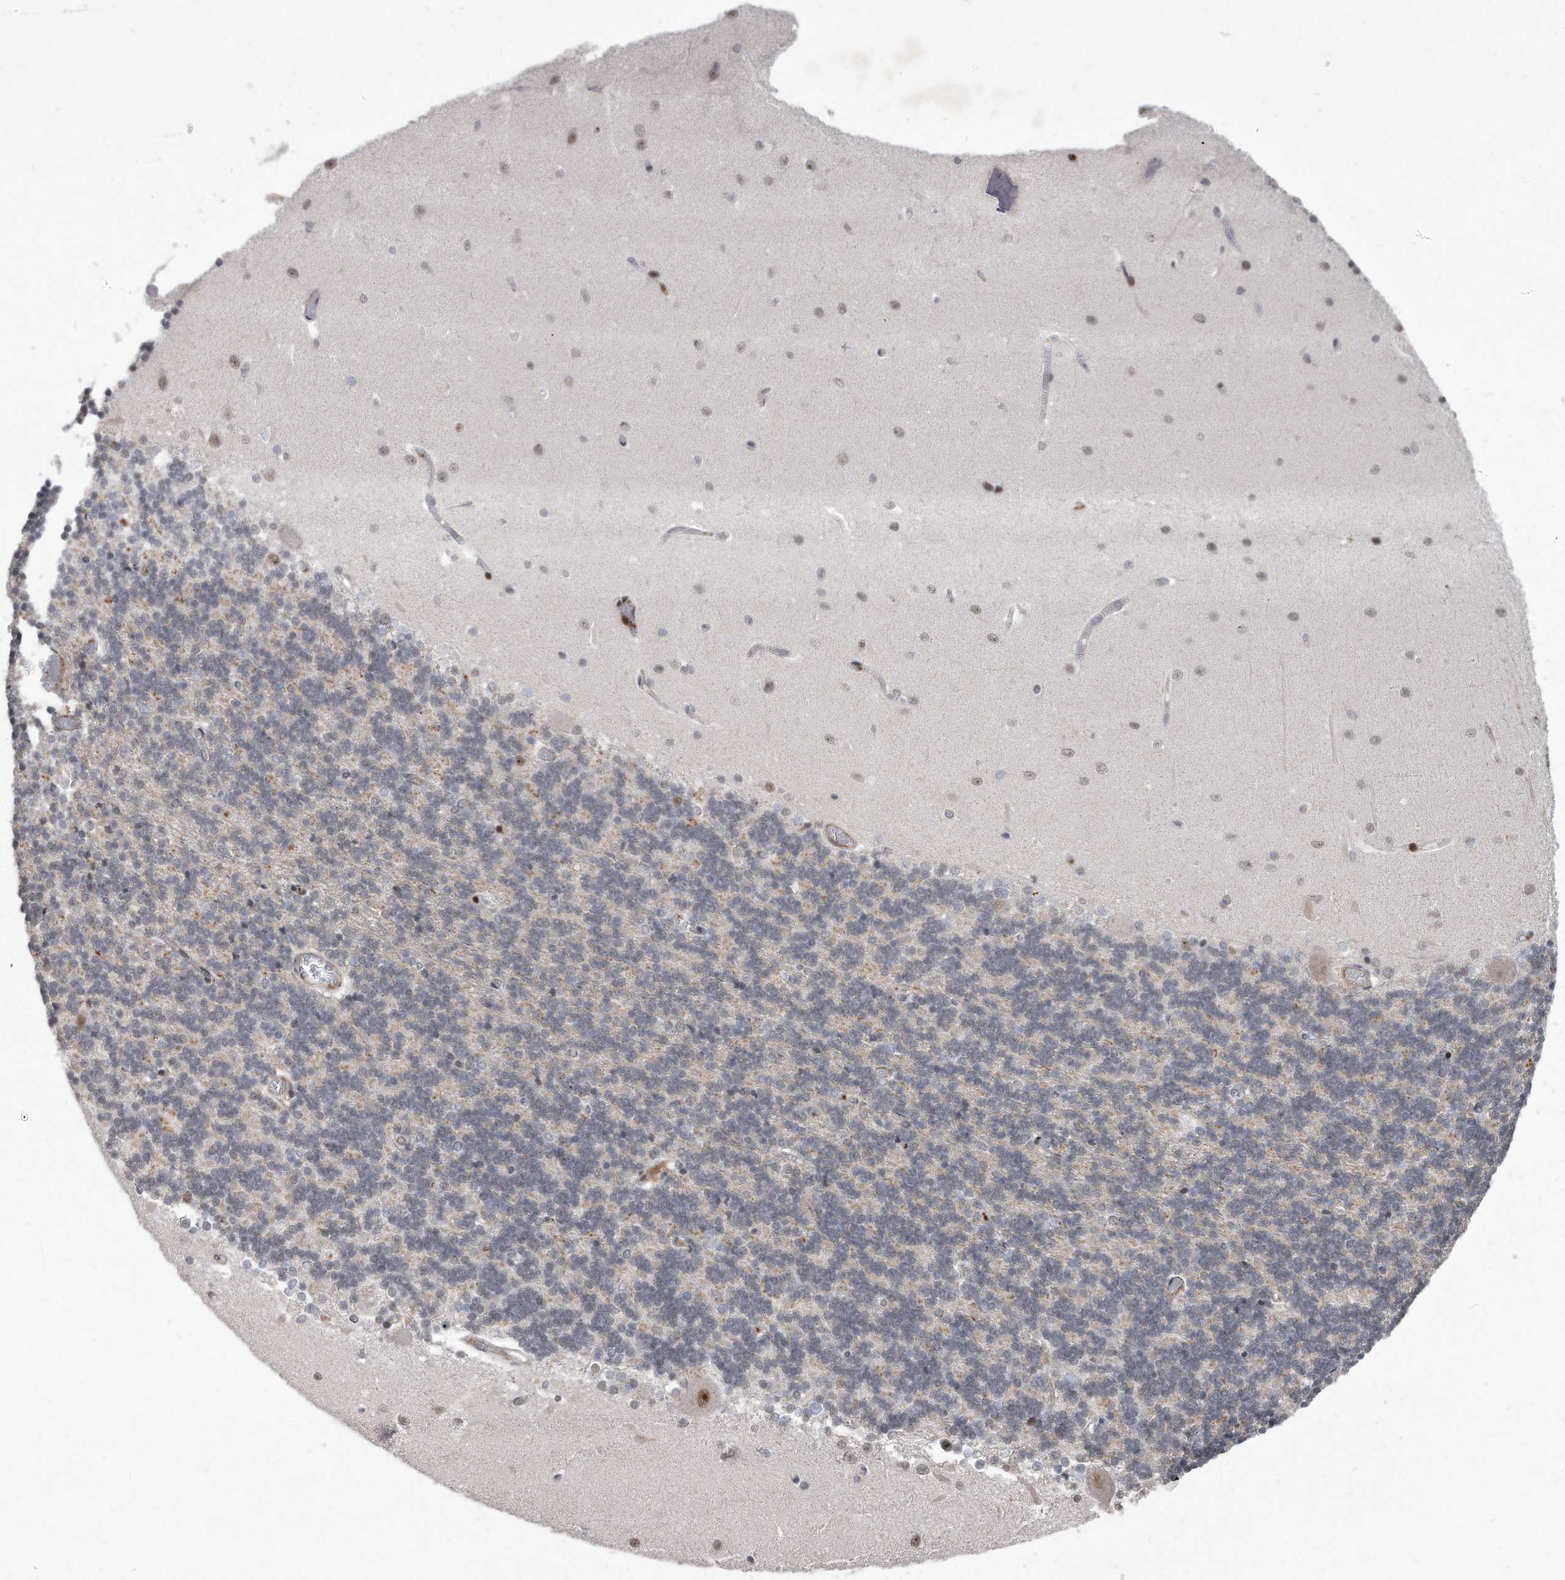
{"staining": {"intensity": "negative", "quantity": "none", "location": "none"}, "tissue": "cerebellum", "cell_type": "Cells in granular layer", "image_type": "normal", "snomed": [{"axis": "morphology", "description": "Normal tissue, NOS"}, {"axis": "topography", "description": "Cerebellum"}], "caption": "A micrograph of human cerebellum is negative for staining in cells in granular layer. (Brightfield microscopy of DAB immunohistochemistry (IHC) at high magnification).", "gene": "PGBD2", "patient": {"sex": "male", "age": 37}}